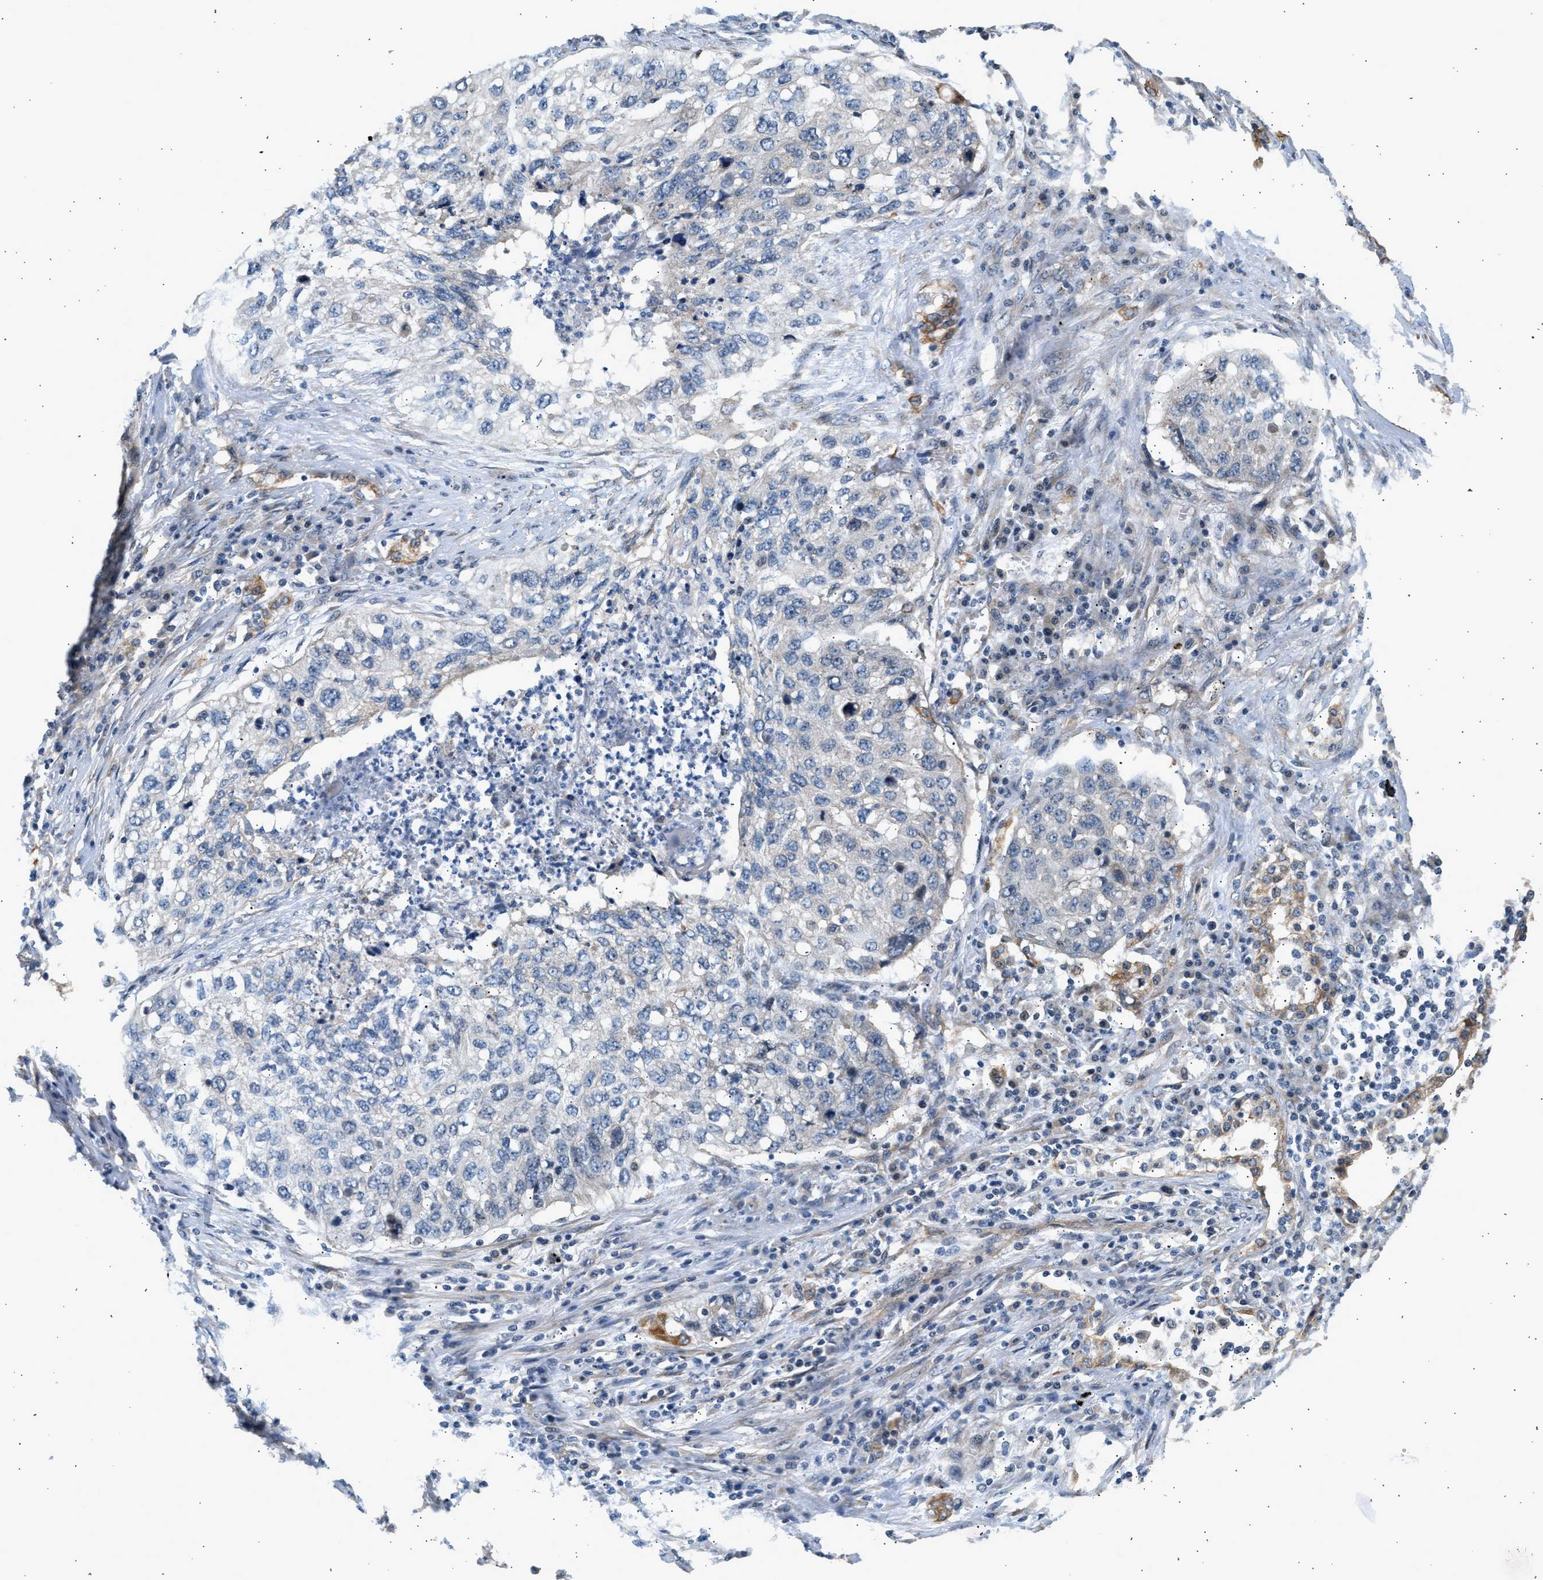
{"staining": {"intensity": "negative", "quantity": "none", "location": "none"}, "tissue": "lung cancer", "cell_type": "Tumor cells", "image_type": "cancer", "snomed": [{"axis": "morphology", "description": "Squamous cell carcinoma, NOS"}, {"axis": "topography", "description": "Lung"}], "caption": "This is an immunohistochemistry micrograph of lung squamous cell carcinoma. There is no positivity in tumor cells.", "gene": "WDR31", "patient": {"sex": "female", "age": 63}}